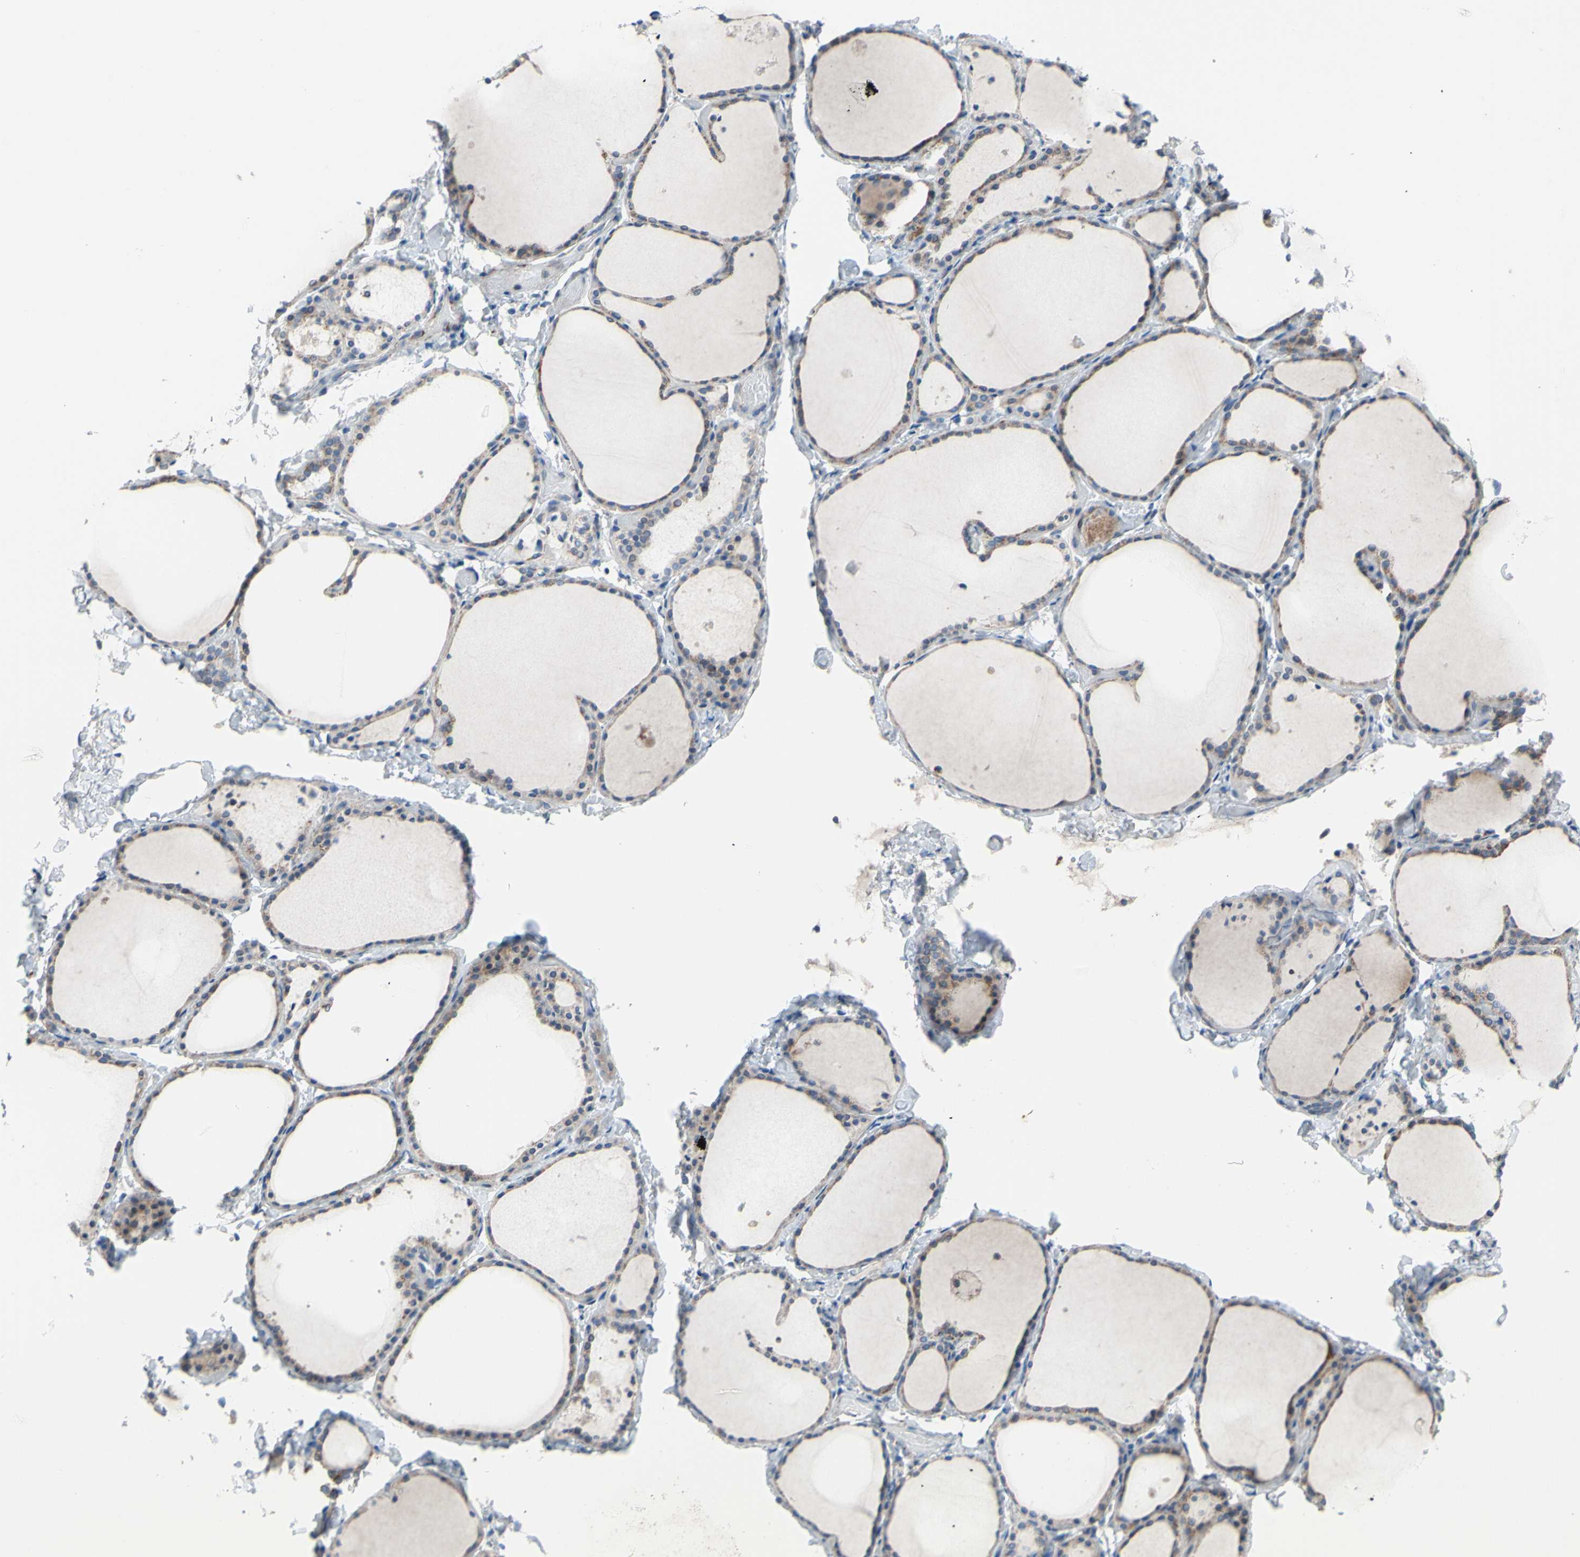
{"staining": {"intensity": "moderate", "quantity": "25%-75%", "location": "cytoplasmic/membranous"}, "tissue": "thyroid gland", "cell_type": "Glandular cells", "image_type": "normal", "snomed": [{"axis": "morphology", "description": "Normal tissue, NOS"}, {"axis": "morphology", "description": "Papillary adenocarcinoma, NOS"}, {"axis": "topography", "description": "Thyroid gland"}], "caption": "A medium amount of moderate cytoplasmic/membranous positivity is seen in approximately 25%-75% of glandular cells in normal thyroid gland.", "gene": "GLT8D1", "patient": {"sex": "female", "age": 30}}